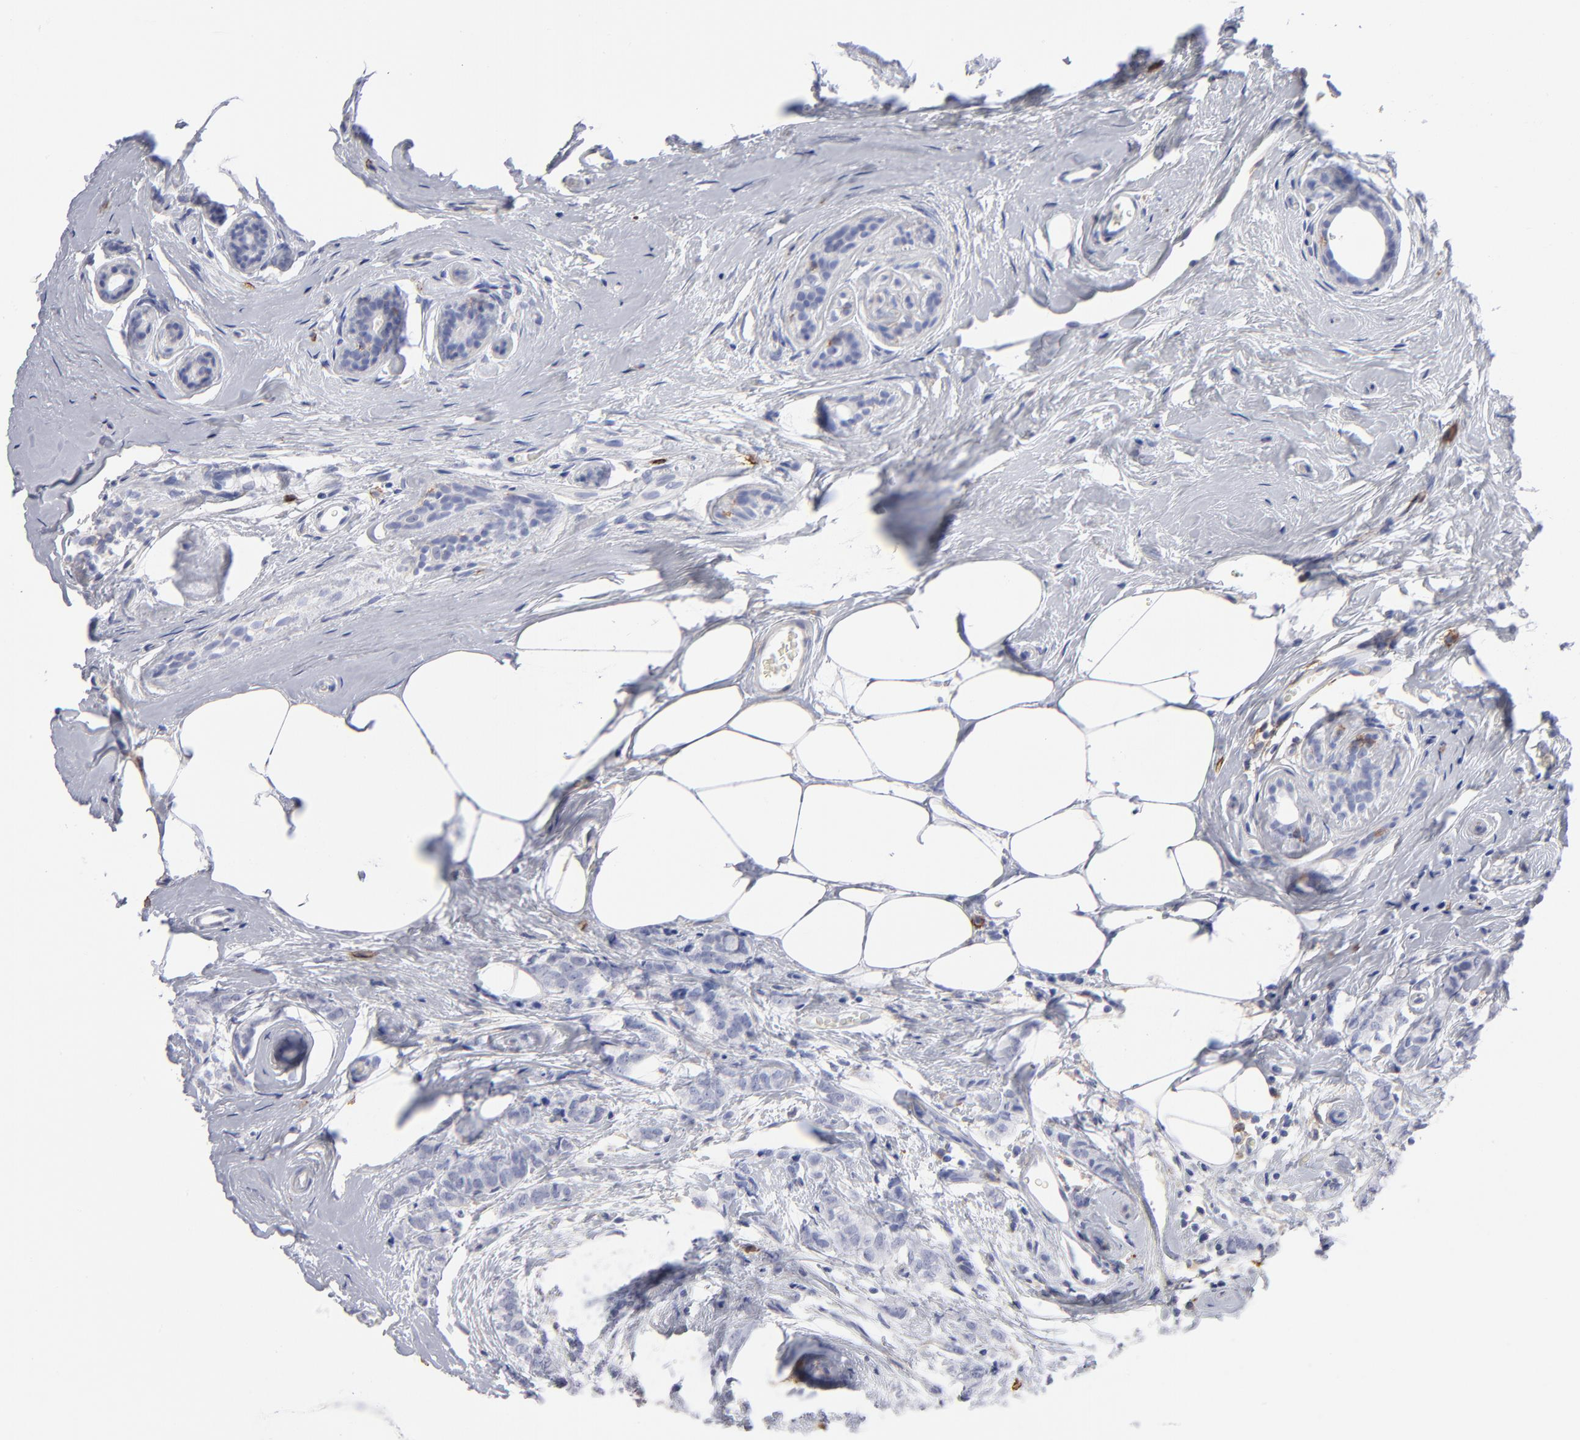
{"staining": {"intensity": "negative", "quantity": "none", "location": "none"}, "tissue": "breast cancer", "cell_type": "Tumor cells", "image_type": "cancer", "snomed": [{"axis": "morphology", "description": "Lobular carcinoma"}, {"axis": "topography", "description": "Breast"}], "caption": "IHC image of breast cancer (lobular carcinoma) stained for a protein (brown), which demonstrates no positivity in tumor cells.", "gene": "LAT2", "patient": {"sex": "female", "age": 60}}